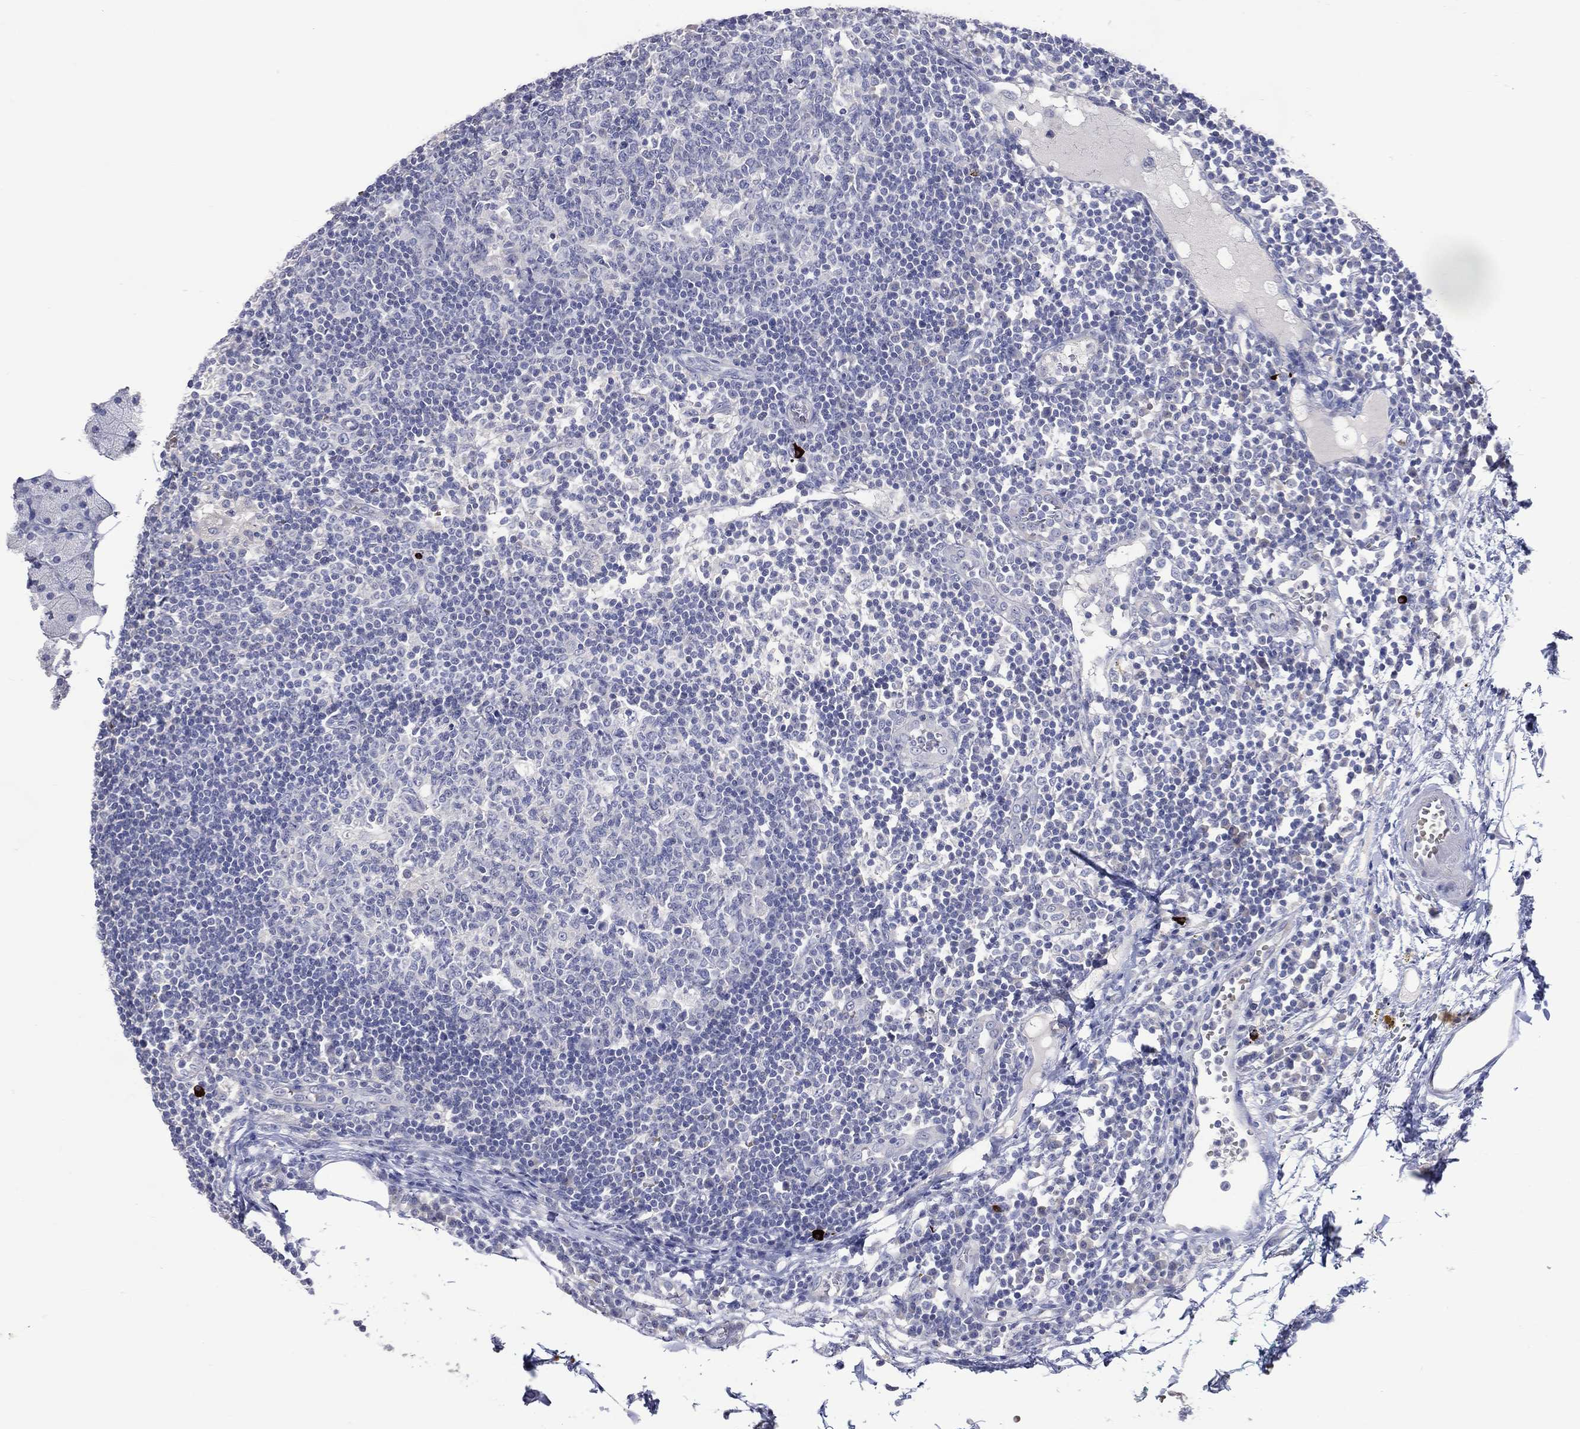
{"staining": {"intensity": "negative", "quantity": "none", "location": "none"}, "tissue": "lymph node", "cell_type": "Germinal center cells", "image_type": "normal", "snomed": [{"axis": "morphology", "description": "Normal tissue, NOS"}, {"axis": "topography", "description": "Lymph node"}, {"axis": "topography", "description": "Salivary gland"}], "caption": "This is an immunohistochemistry photomicrograph of normal human lymph node. There is no positivity in germinal center cells.", "gene": "DNAH6", "patient": {"sex": "male", "age": 83}}